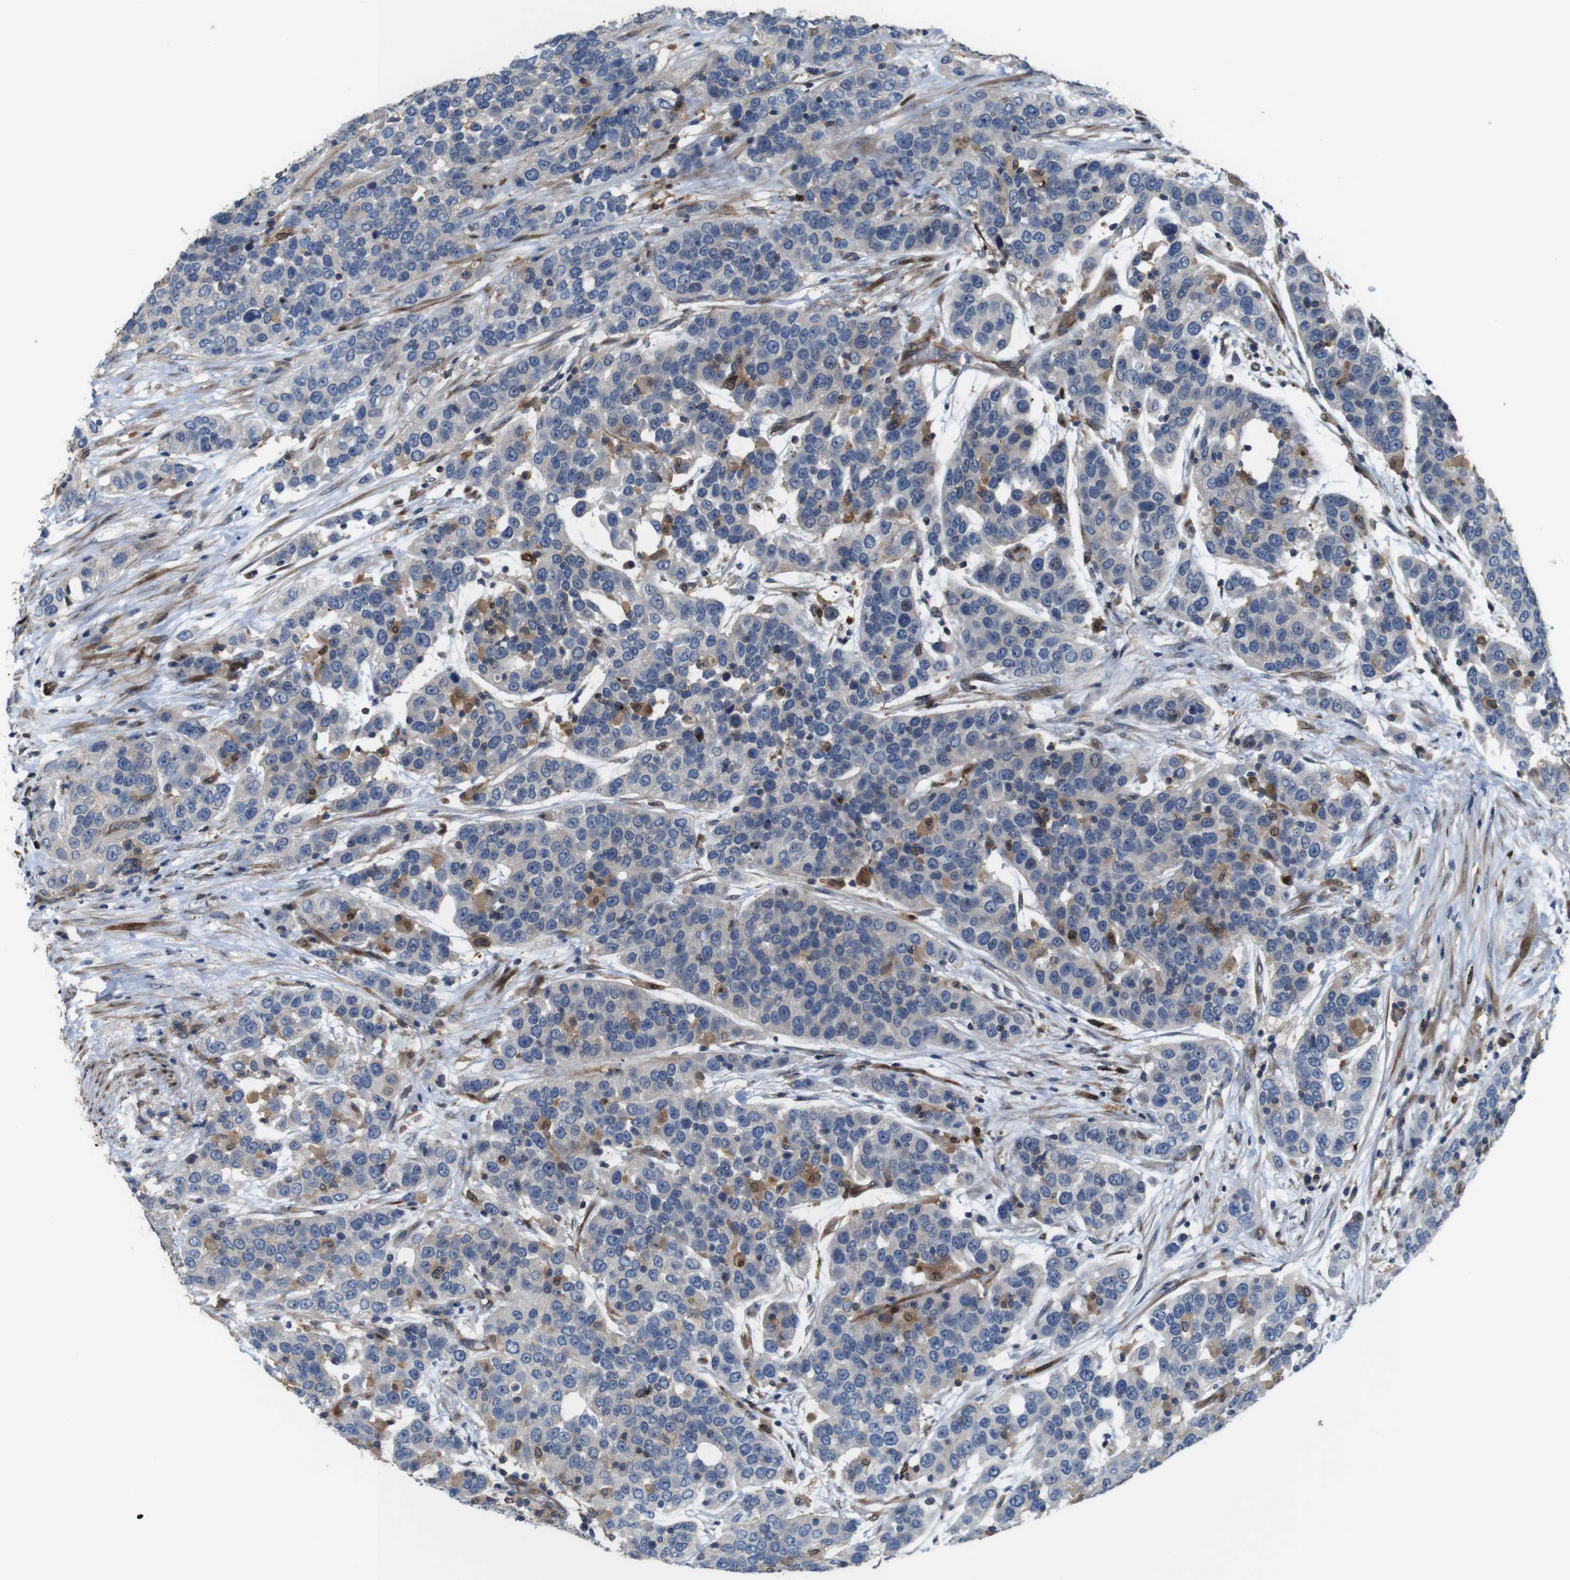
{"staining": {"intensity": "negative", "quantity": "none", "location": "none"}, "tissue": "urothelial cancer", "cell_type": "Tumor cells", "image_type": "cancer", "snomed": [{"axis": "morphology", "description": "Urothelial carcinoma, High grade"}, {"axis": "topography", "description": "Urinary bladder"}], "caption": "Immunohistochemistry (IHC) histopathology image of urothelial carcinoma (high-grade) stained for a protein (brown), which exhibits no staining in tumor cells.", "gene": "PCOLCE2", "patient": {"sex": "female", "age": 80}}